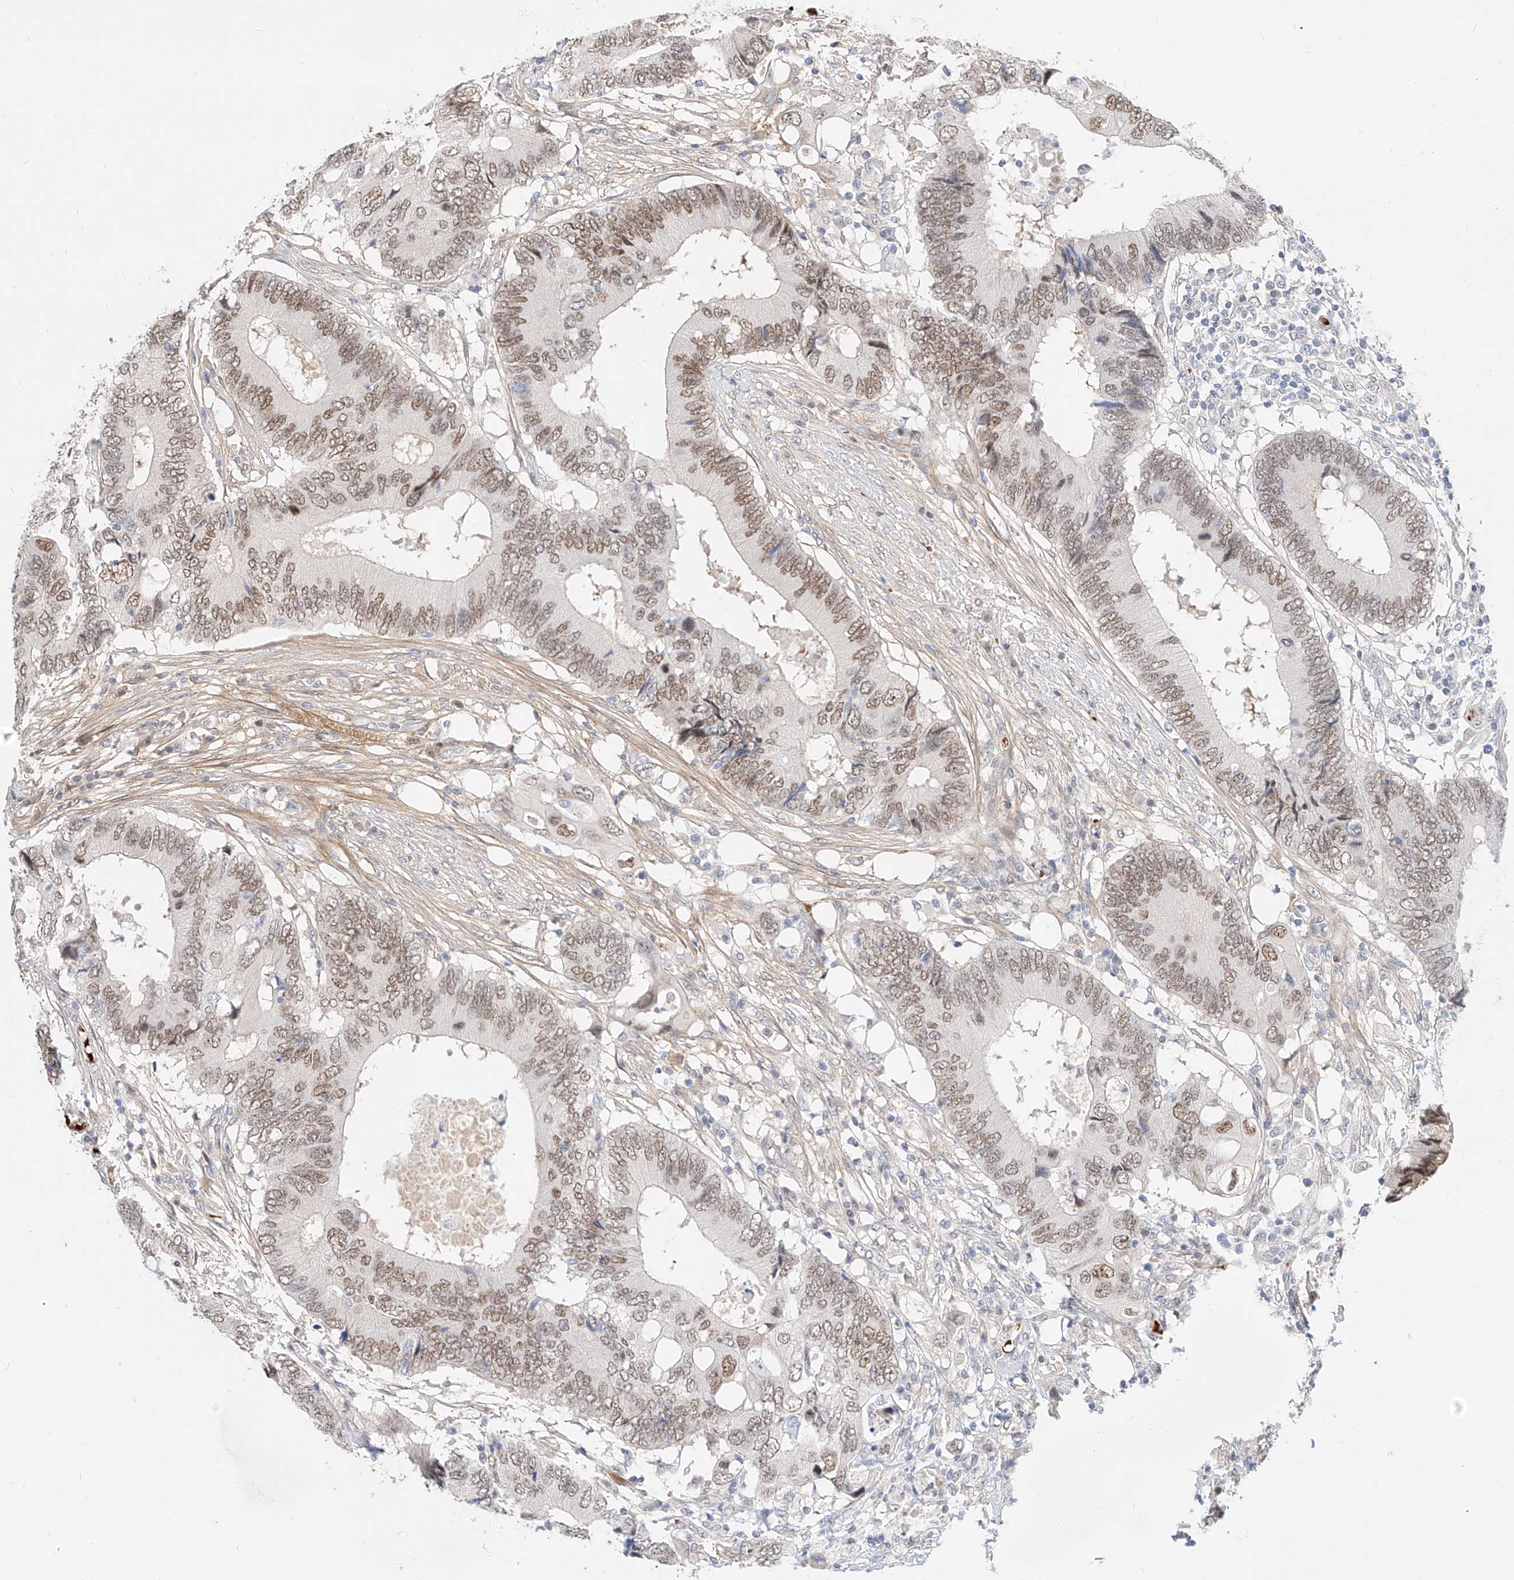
{"staining": {"intensity": "moderate", "quantity": ">75%", "location": "nuclear"}, "tissue": "colorectal cancer", "cell_type": "Tumor cells", "image_type": "cancer", "snomed": [{"axis": "morphology", "description": "Adenocarcinoma, NOS"}, {"axis": "topography", "description": "Colon"}], "caption": "Moderate nuclear staining is identified in about >75% of tumor cells in colorectal cancer (adenocarcinoma).", "gene": "CBX8", "patient": {"sex": "male", "age": 71}}